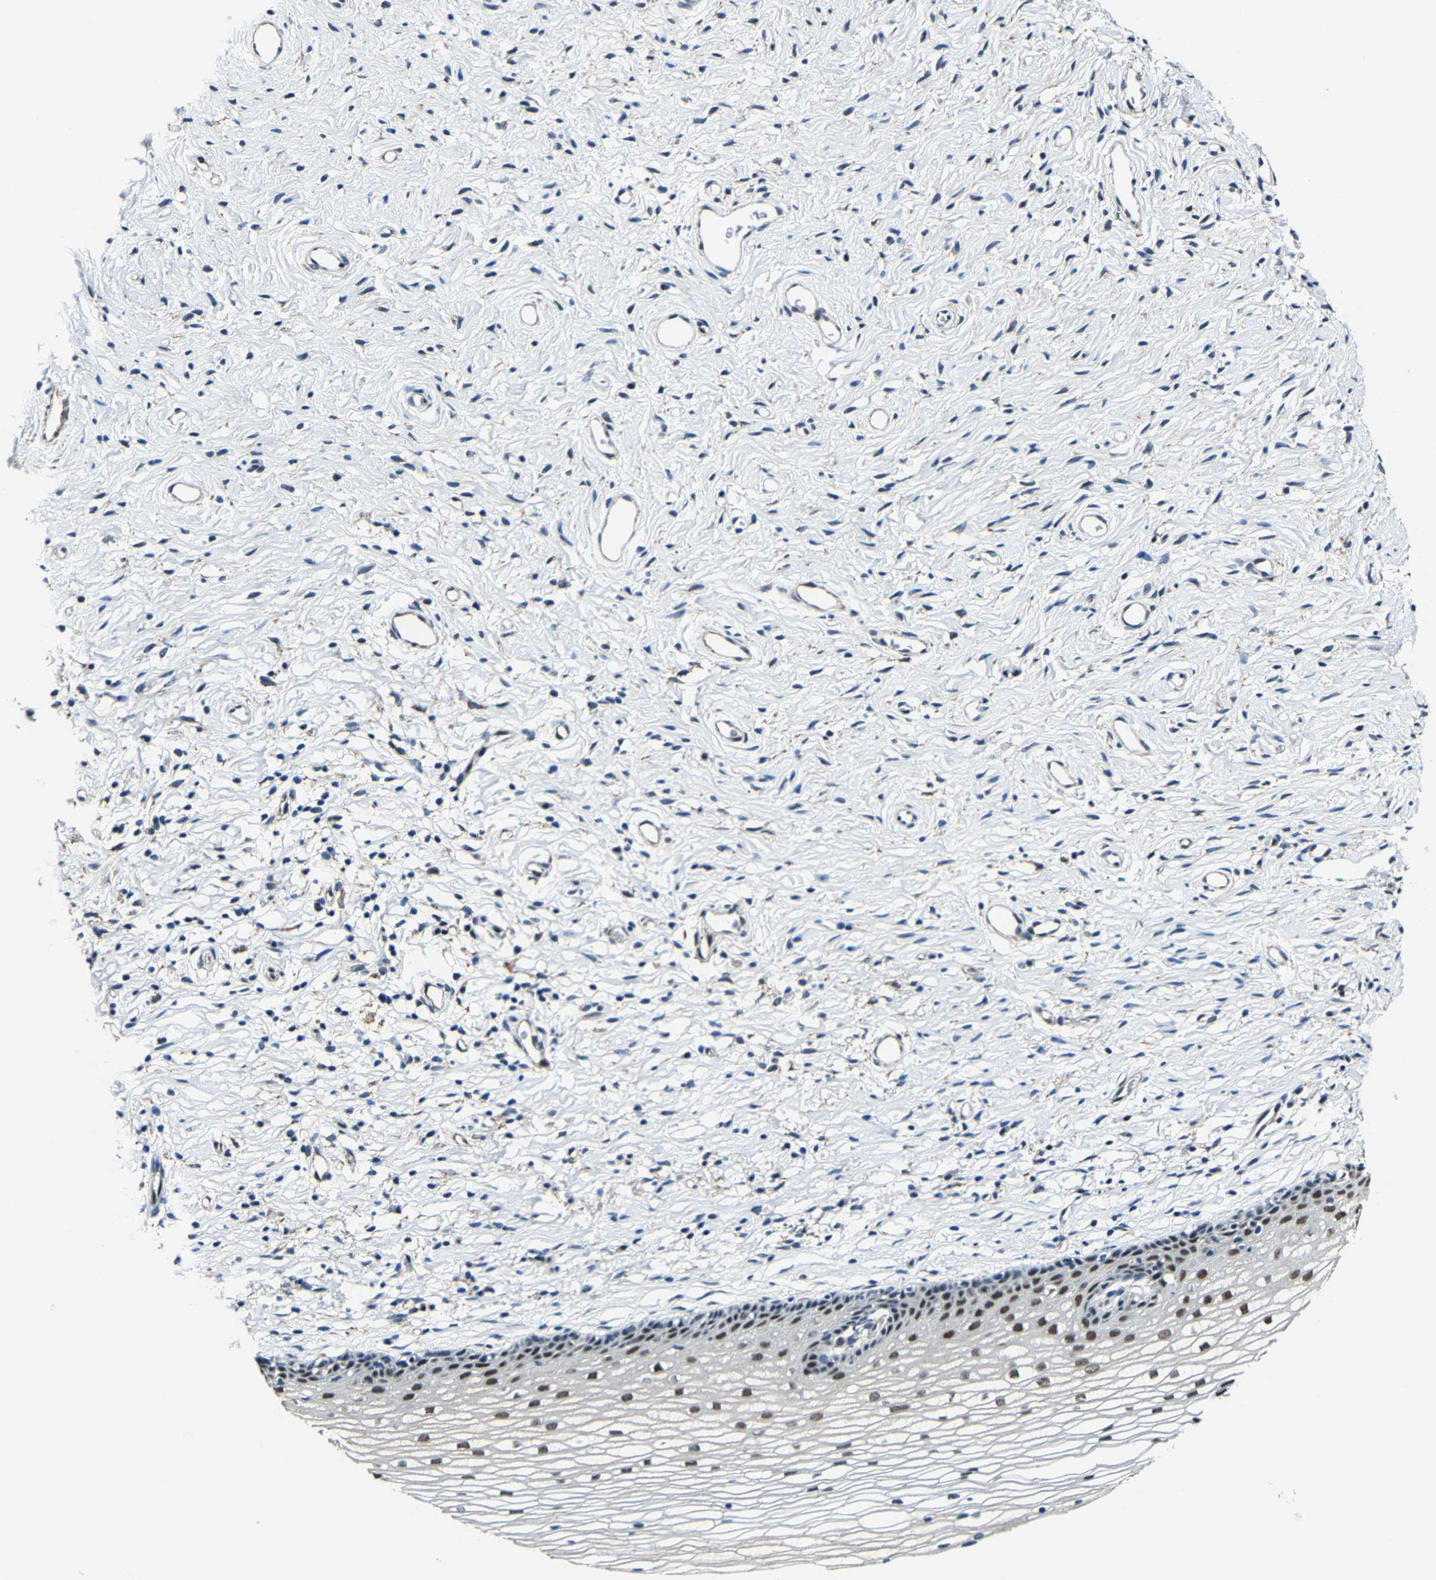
{"staining": {"intensity": "moderate", "quantity": "25%-75%", "location": "nuclear"}, "tissue": "cervix", "cell_type": "Glandular cells", "image_type": "normal", "snomed": [{"axis": "morphology", "description": "Normal tissue, NOS"}, {"axis": "topography", "description": "Cervix"}], "caption": "Normal cervix was stained to show a protein in brown. There is medium levels of moderate nuclear positivity in about 25%-75% of glandular cells.", "gene": "METTL1", "patient": {"sex": "female", "age": 77}}